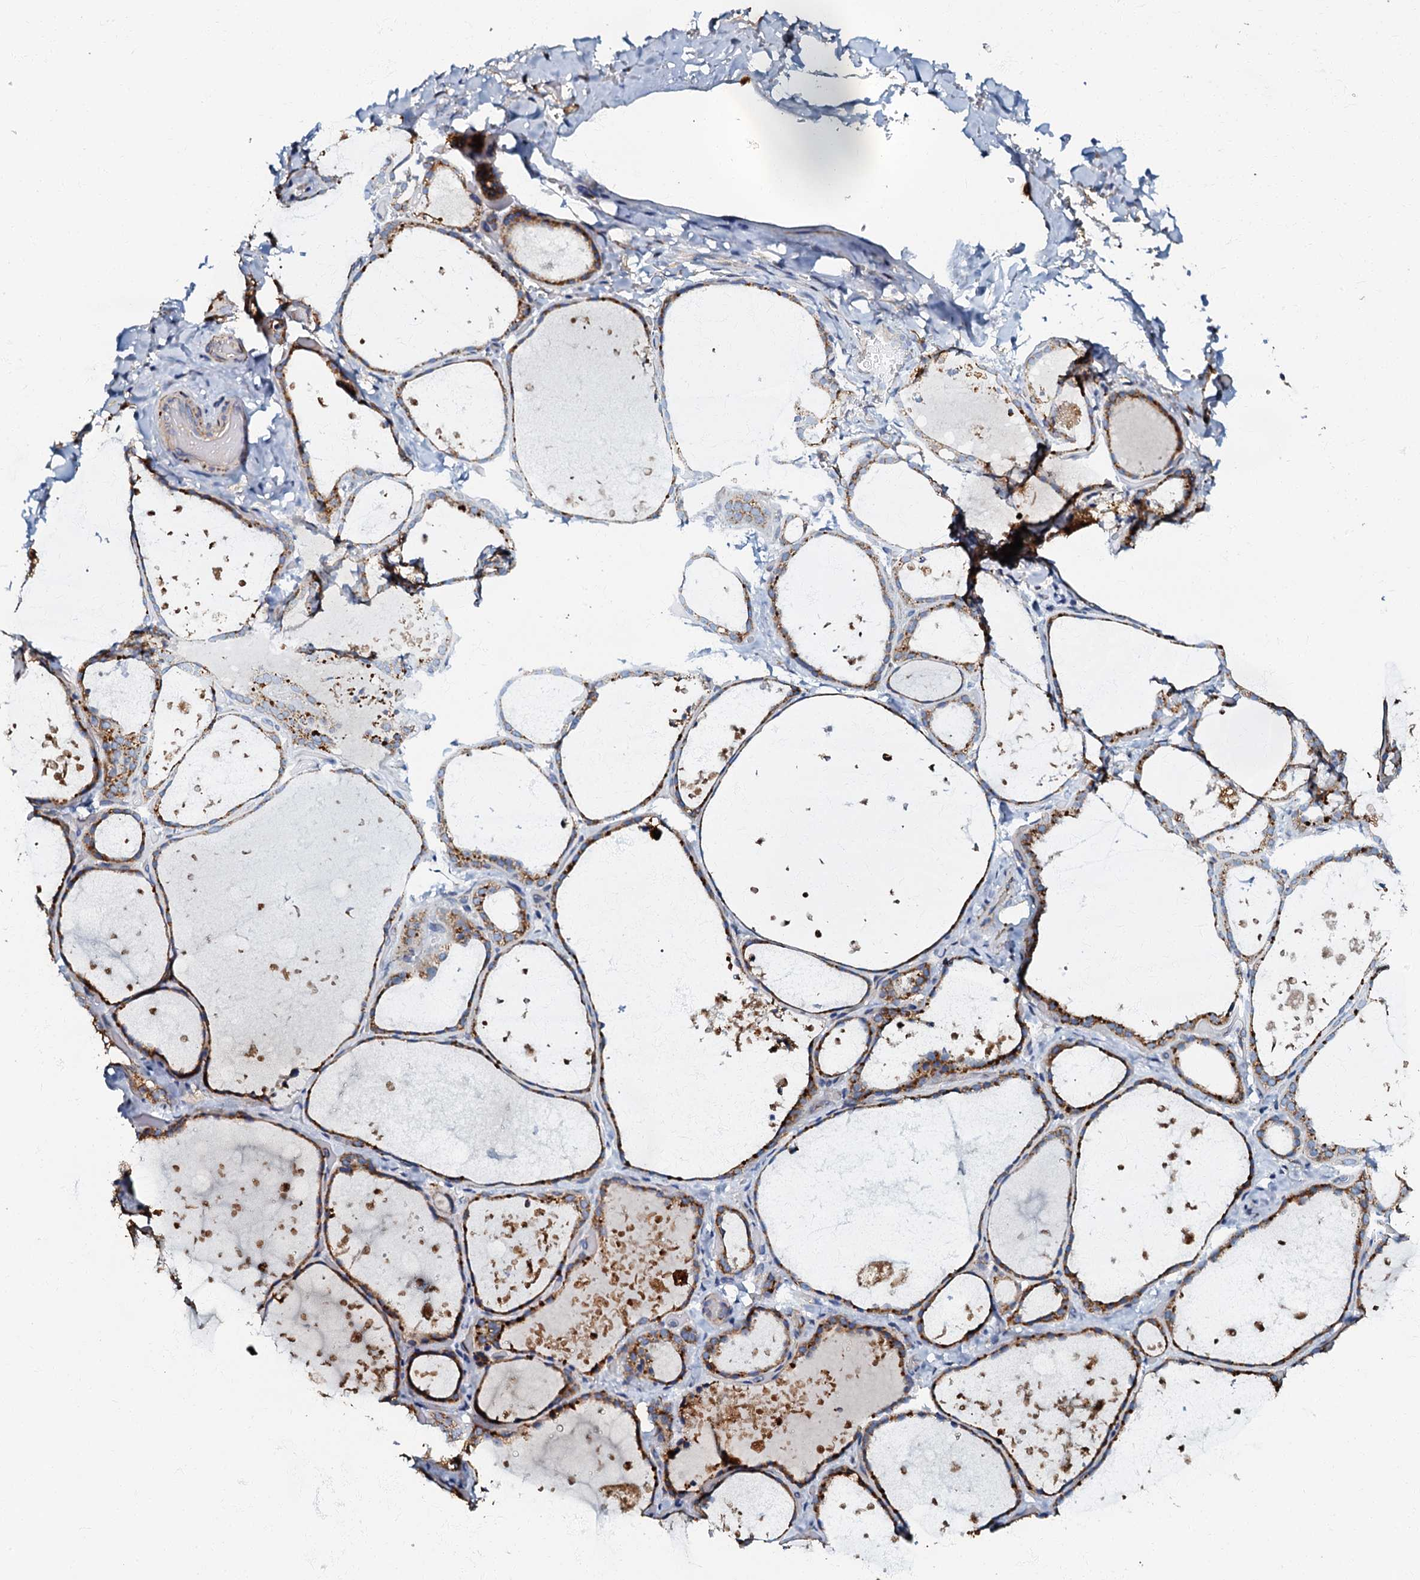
{"staining": {"intensity": "strong", "quantity": "25%-75%", "location": "cytoplasmic/membranous"}, "tissue": "thyroid gland", "cell_type": "Glandular cells", "image_type": "normal", "snomed": [{"axis": "morphology", "description": "Normal tissue, NOS"}, {"axis": "topography", "description": "Thyroid gland"}], "caption": "Immunohistochemical staining of benign thyroid gland demonstrates strong cytoplasmic/membranous protein expression in approximately 25%-75% of glandular cells.", "gene": "NDUFA12", "patient": {"sex": "female", "age": 44}}